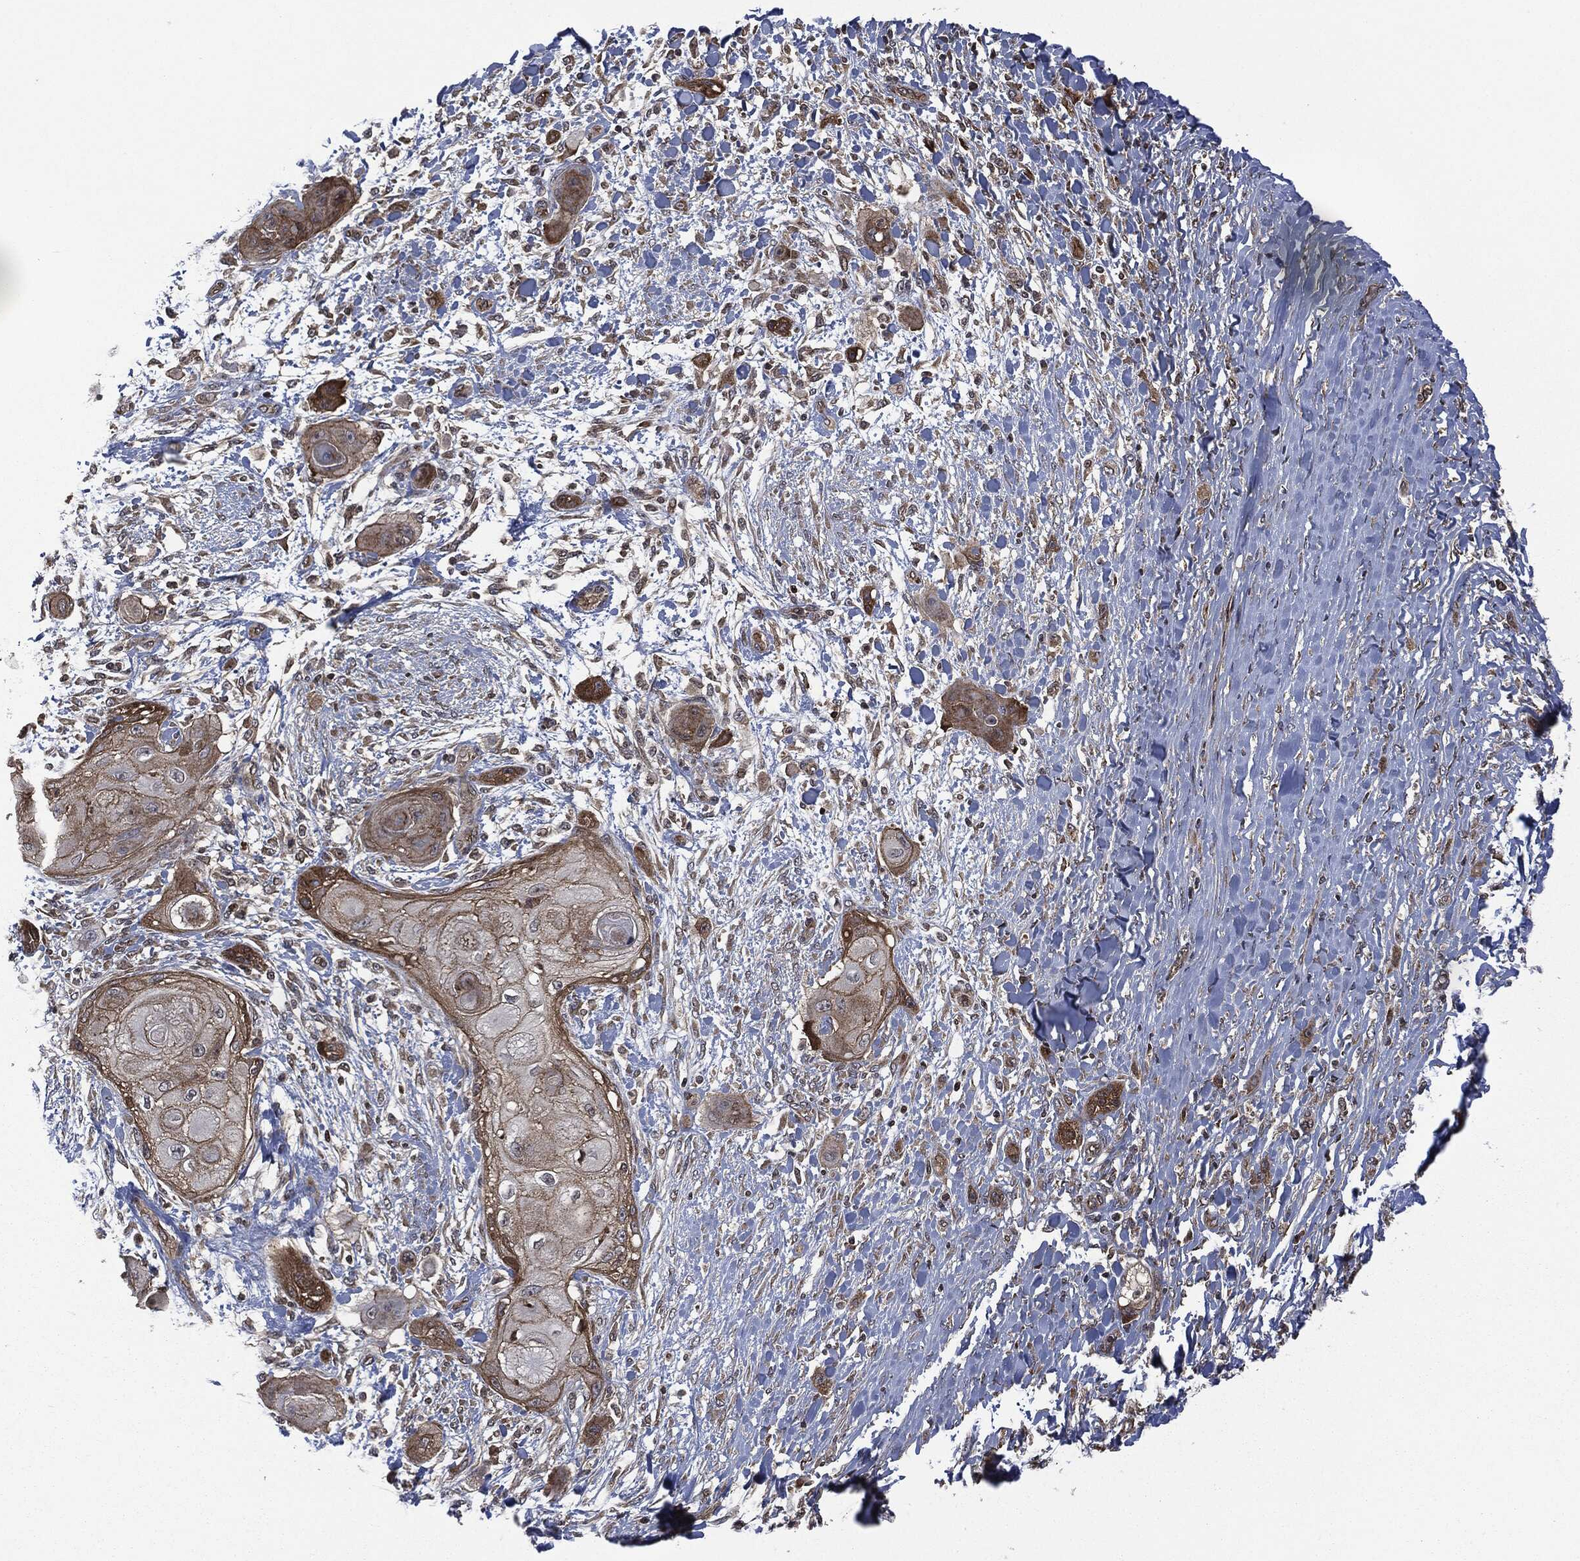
{"staining": {"intensity": "strong", "quantity": "25%-75%", "location": "cytoplasmic/membranous"}, "tissue": "skin cancer", "cell_type": "Tumor cells", "image_type": "cancer", "snomed": [{"axis": "morphology", "description": "Squamous cell carcinoma, NOS"}, {"axis": "topography", "description": "Skin"}], "caption": "Immunohistochemical staining of skin squamous cell carcinoma reveals high levels of strong cytoplasmic/membranous protein positivity in approximately 25%-75% of tumor cells.", "gene": "HRAS", "patient": {"sex": "male", "age": 62}}